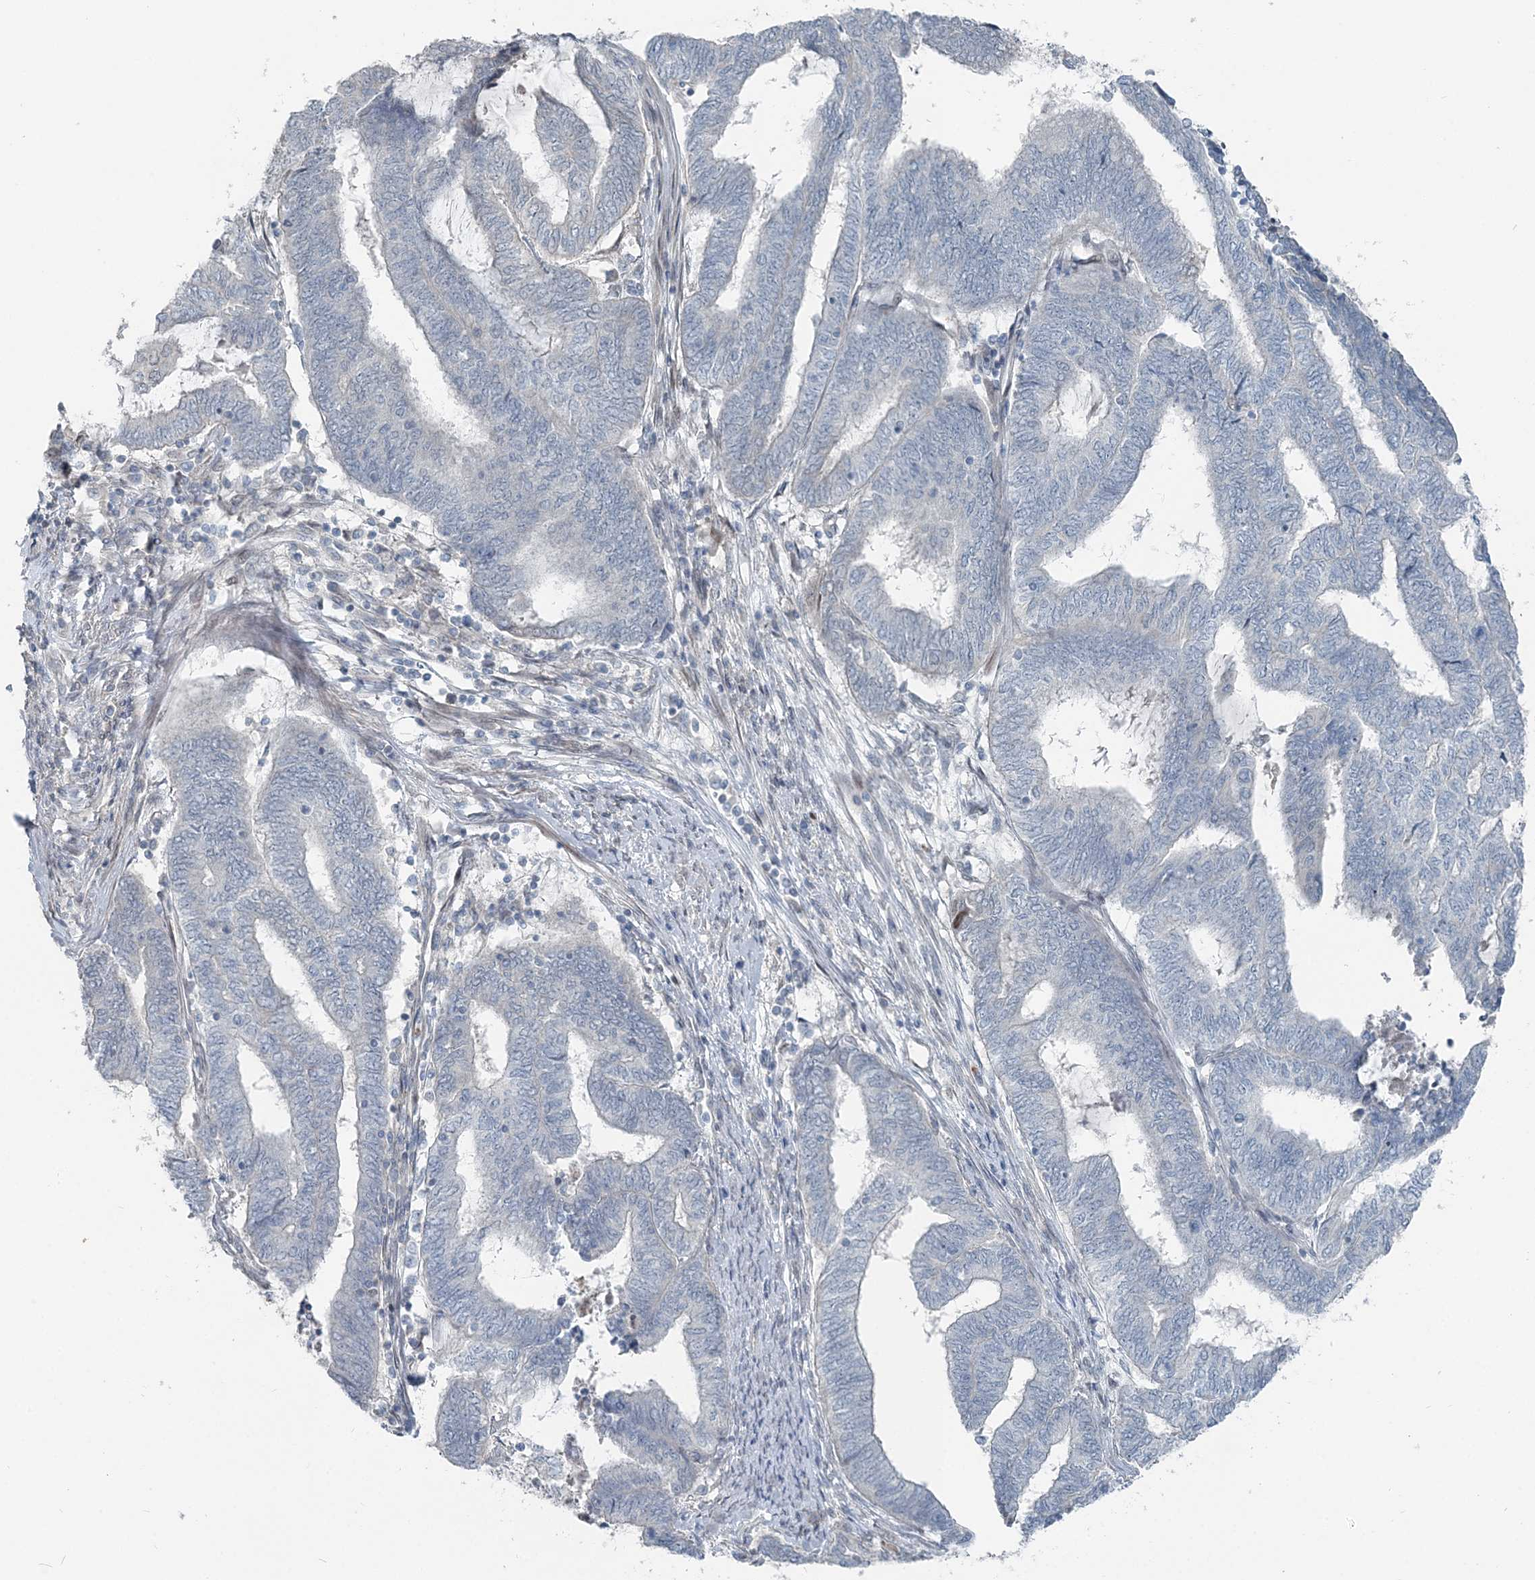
{"staining": {"intensity": "negative", "quantity": "none", "location": "none"}, "tissue": "endometrial cancer", "cell_type": "Tumor cells", "image_type": "cancer", "snomed": [{"axis": "morphology", "description": "Adenocarcinoma, NOS"}, {"axis": "topography", "description": "Uterus"}, {"axis": "topography", "description": "Endometrium"}], "caption": "DAB immunohistochemical staining of endometrial cancer (adenocarcinoma) exhibits no significant positivity in tumor cells.", "gene": "FBXL17", "patient": {"sex": "female", "age": 70}}